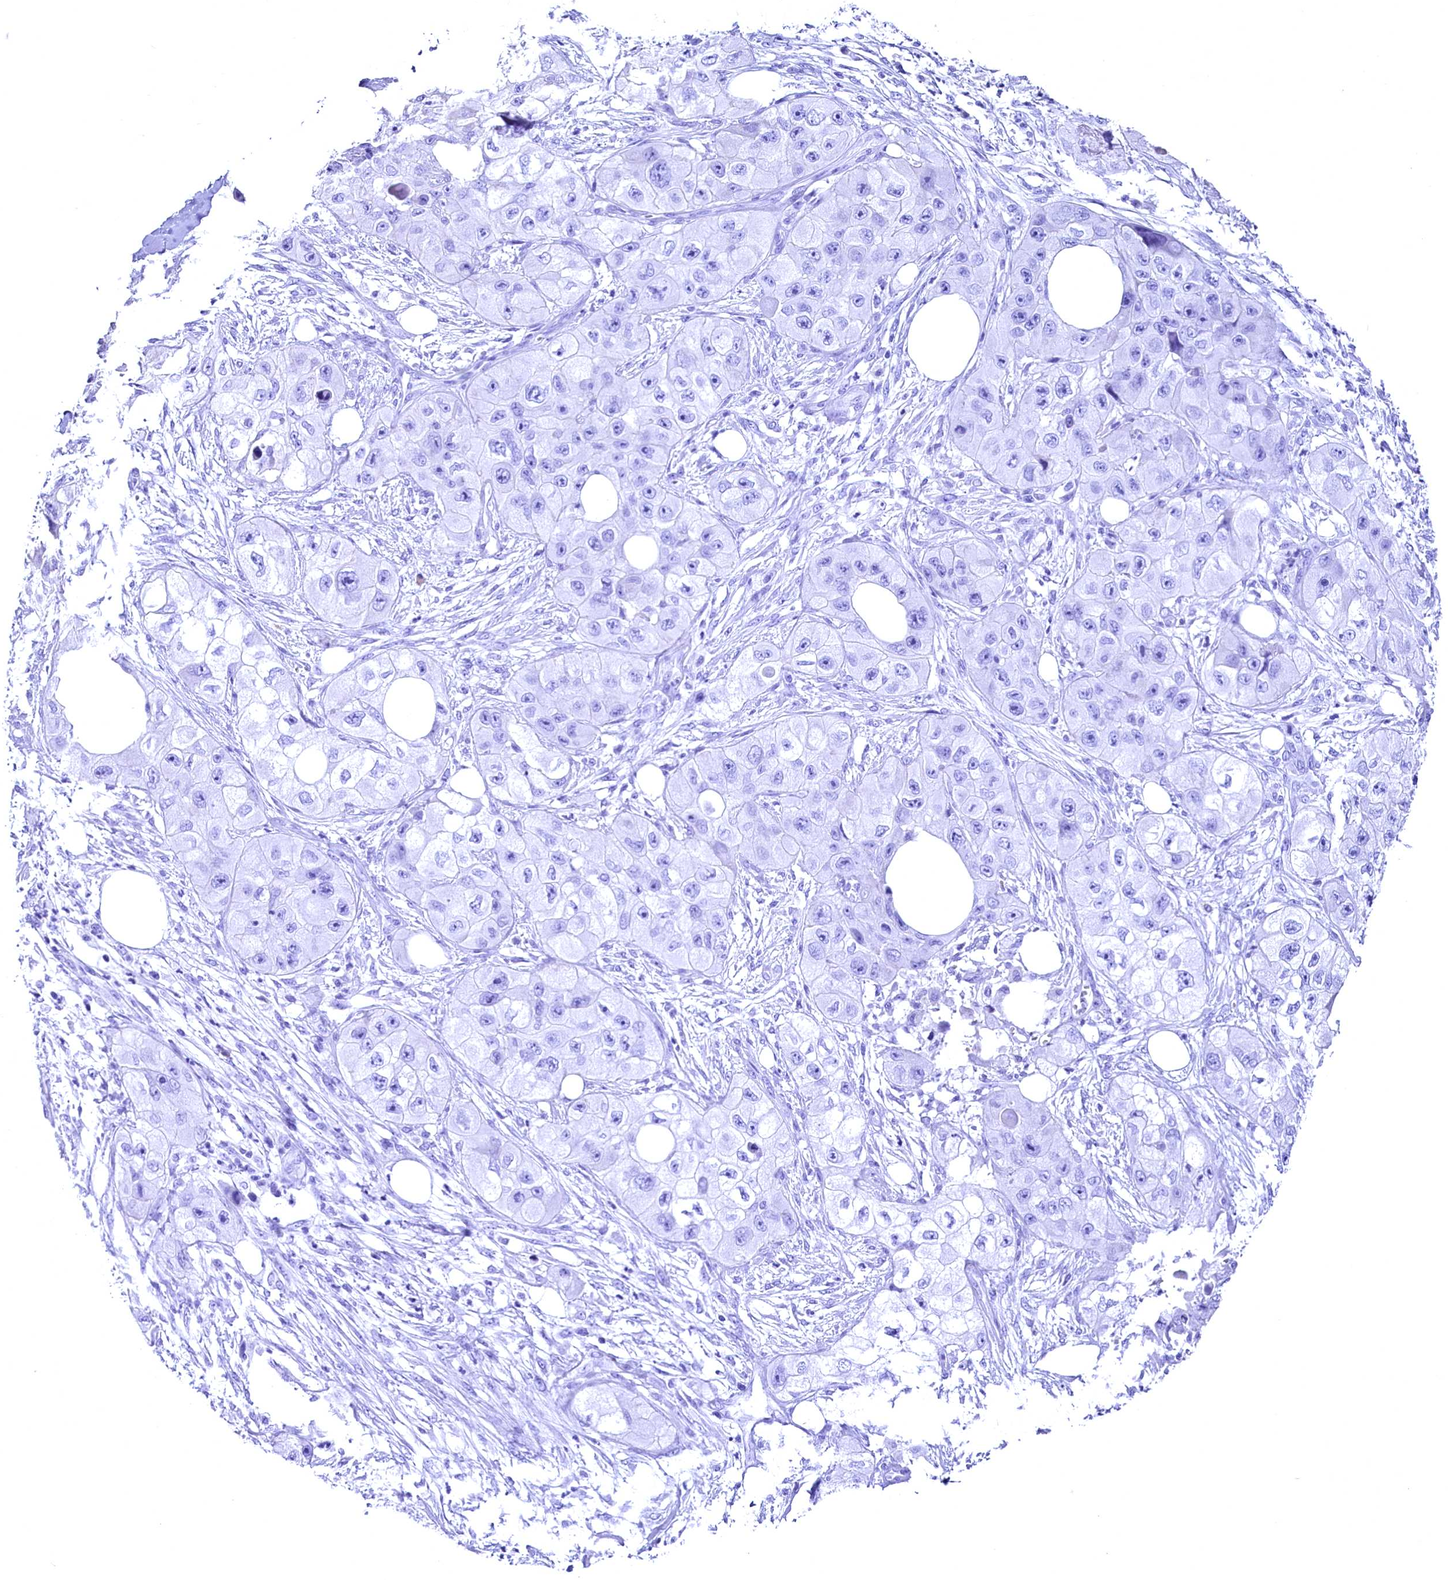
{"staining": {"intensity": "negative", "quantity": "none", "location": "none"}, "tissue": "skin cancer", "cell_type": "Tumor cells", "image_type": "cancer", "snomed": [{"axis": "morphology", "description": "Squamous cell carcinoma, NOS"}, {"axis": "topography", "description": "Skin"}, {"axis": "topography", "description": "Subcutis"}], "caption": "There is no significant positivity in tumor cells of skin cancer (squamous cell carcinoma). (Brightfield microscopy of DAB immunohistochemistry at high magnification).", "gene": "SKIDA1", "patient": {"sex": "male", "age": 73}}